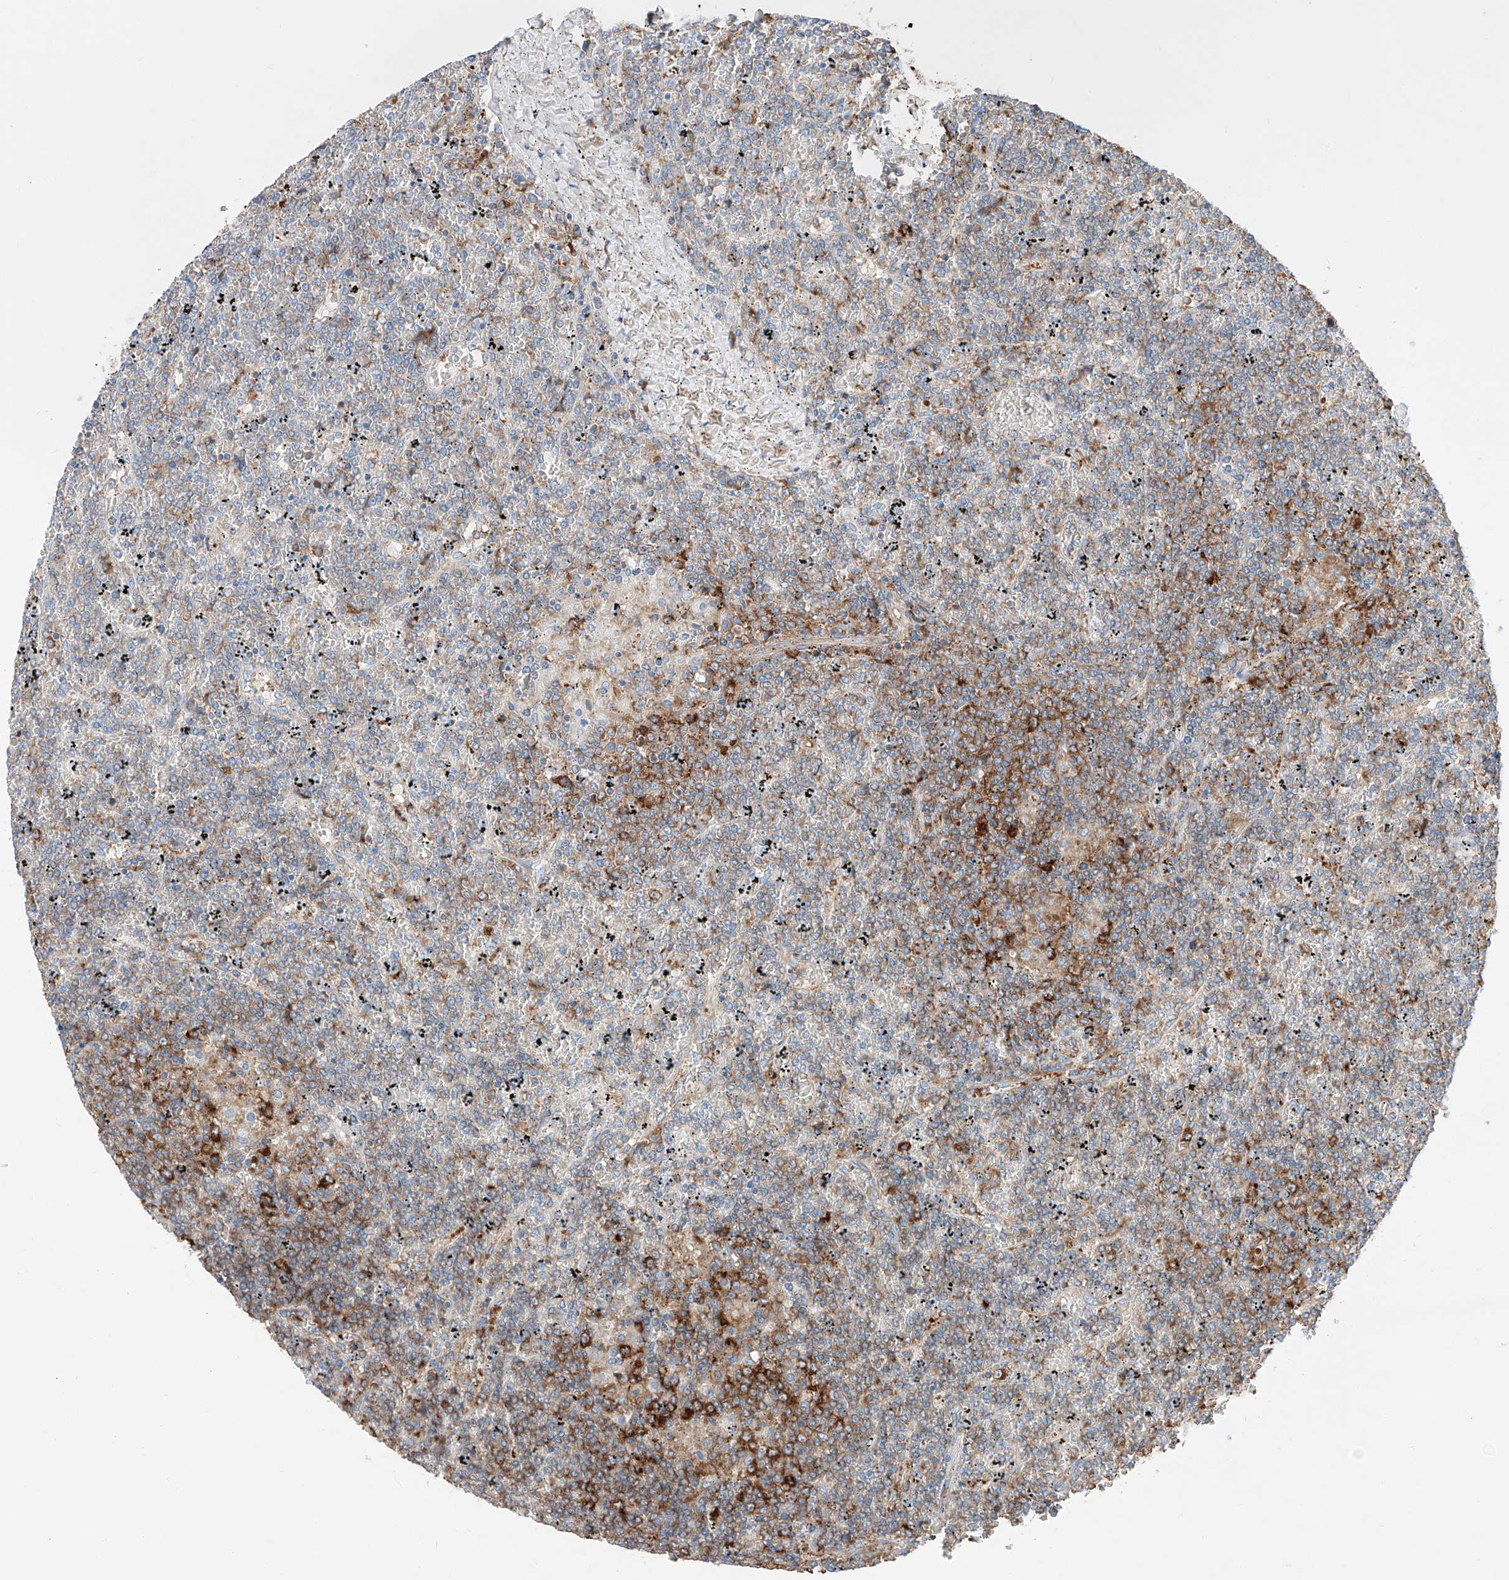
{"staining": {"intensity": "moderate", "quantity": "<25%", "location": "cytoplasmic/membranous"}, "tissue": "lymphoma", "cell_type": "Tumor cells", "image_type": "cancer", "snomed": [{"axis": "morphology", "description": "Malignant lymphoma, non-Hodgkin's type, Low grade"}, {"axis": "topography", "description": "Spleen"}], "caption": "A brown stain shows moderate cytoplasmic/membranous expression of a protein in human low-grade malignant lymphoma, non-Hodgkin's type tumor cells.", "gene": "CRELD1", "patient": {"sex": "female", "age": 19}}